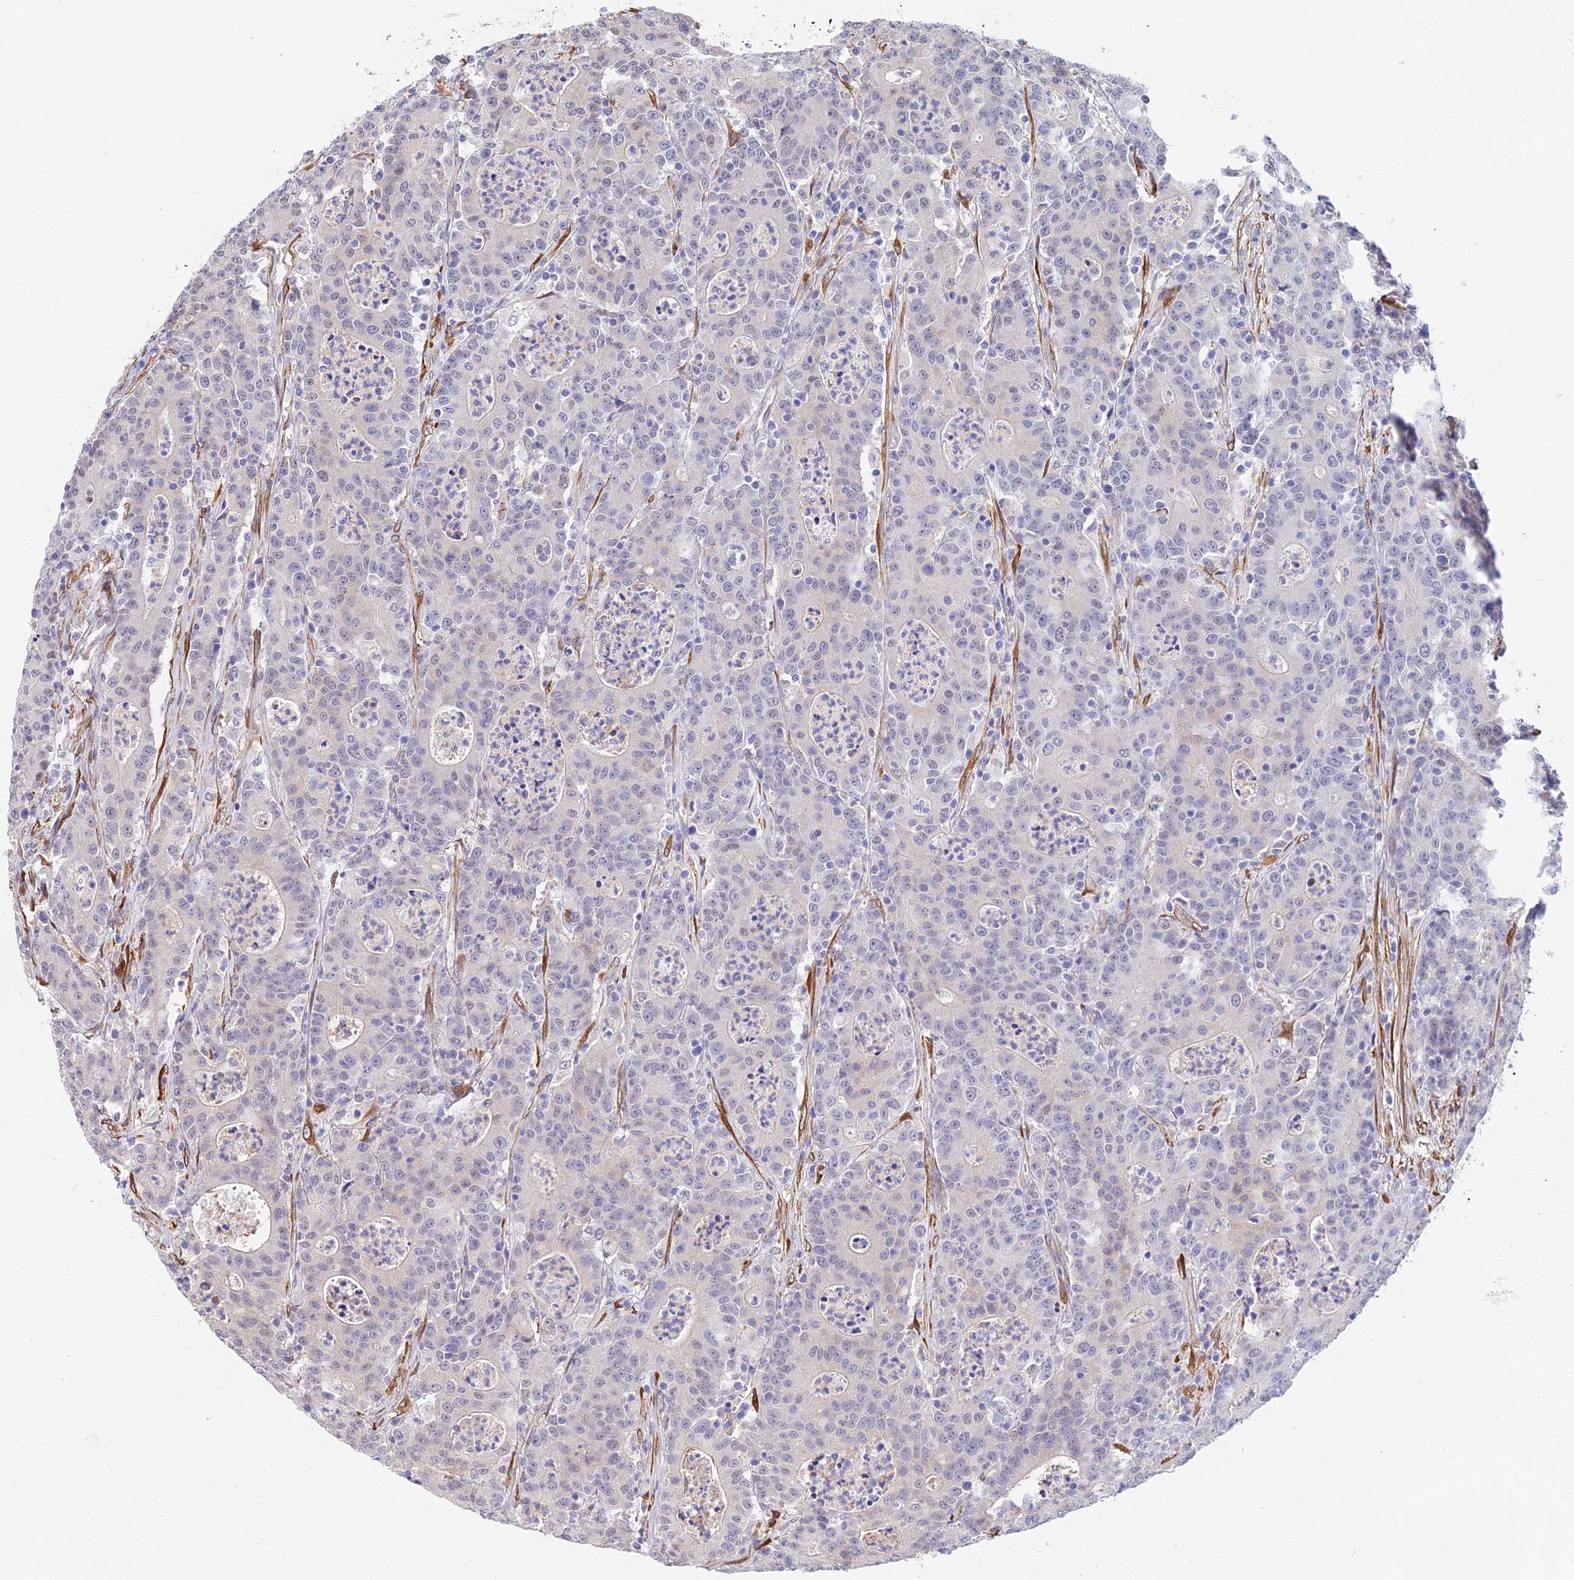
{"staining": {"intensity": "negative", "quantity": "none", "location": "none"}, "tissue": "colorectal cancer", "cell_type": "Tumor cells", "image_type": "cancer", "snomed": [{"axis": "morphology", "description": "Adenocarcinoma, NOS"}, {"axis": "topography", "description": "Colon"}], "caption": "DAB (3,3'-diaminobenzidine) immunohistochemical staining of human adenocarcinoma (colorectal) displays no significant staining in tumor cells.", "gene": "MXRA7", "patient": {"sex": "male", "age": 83}}